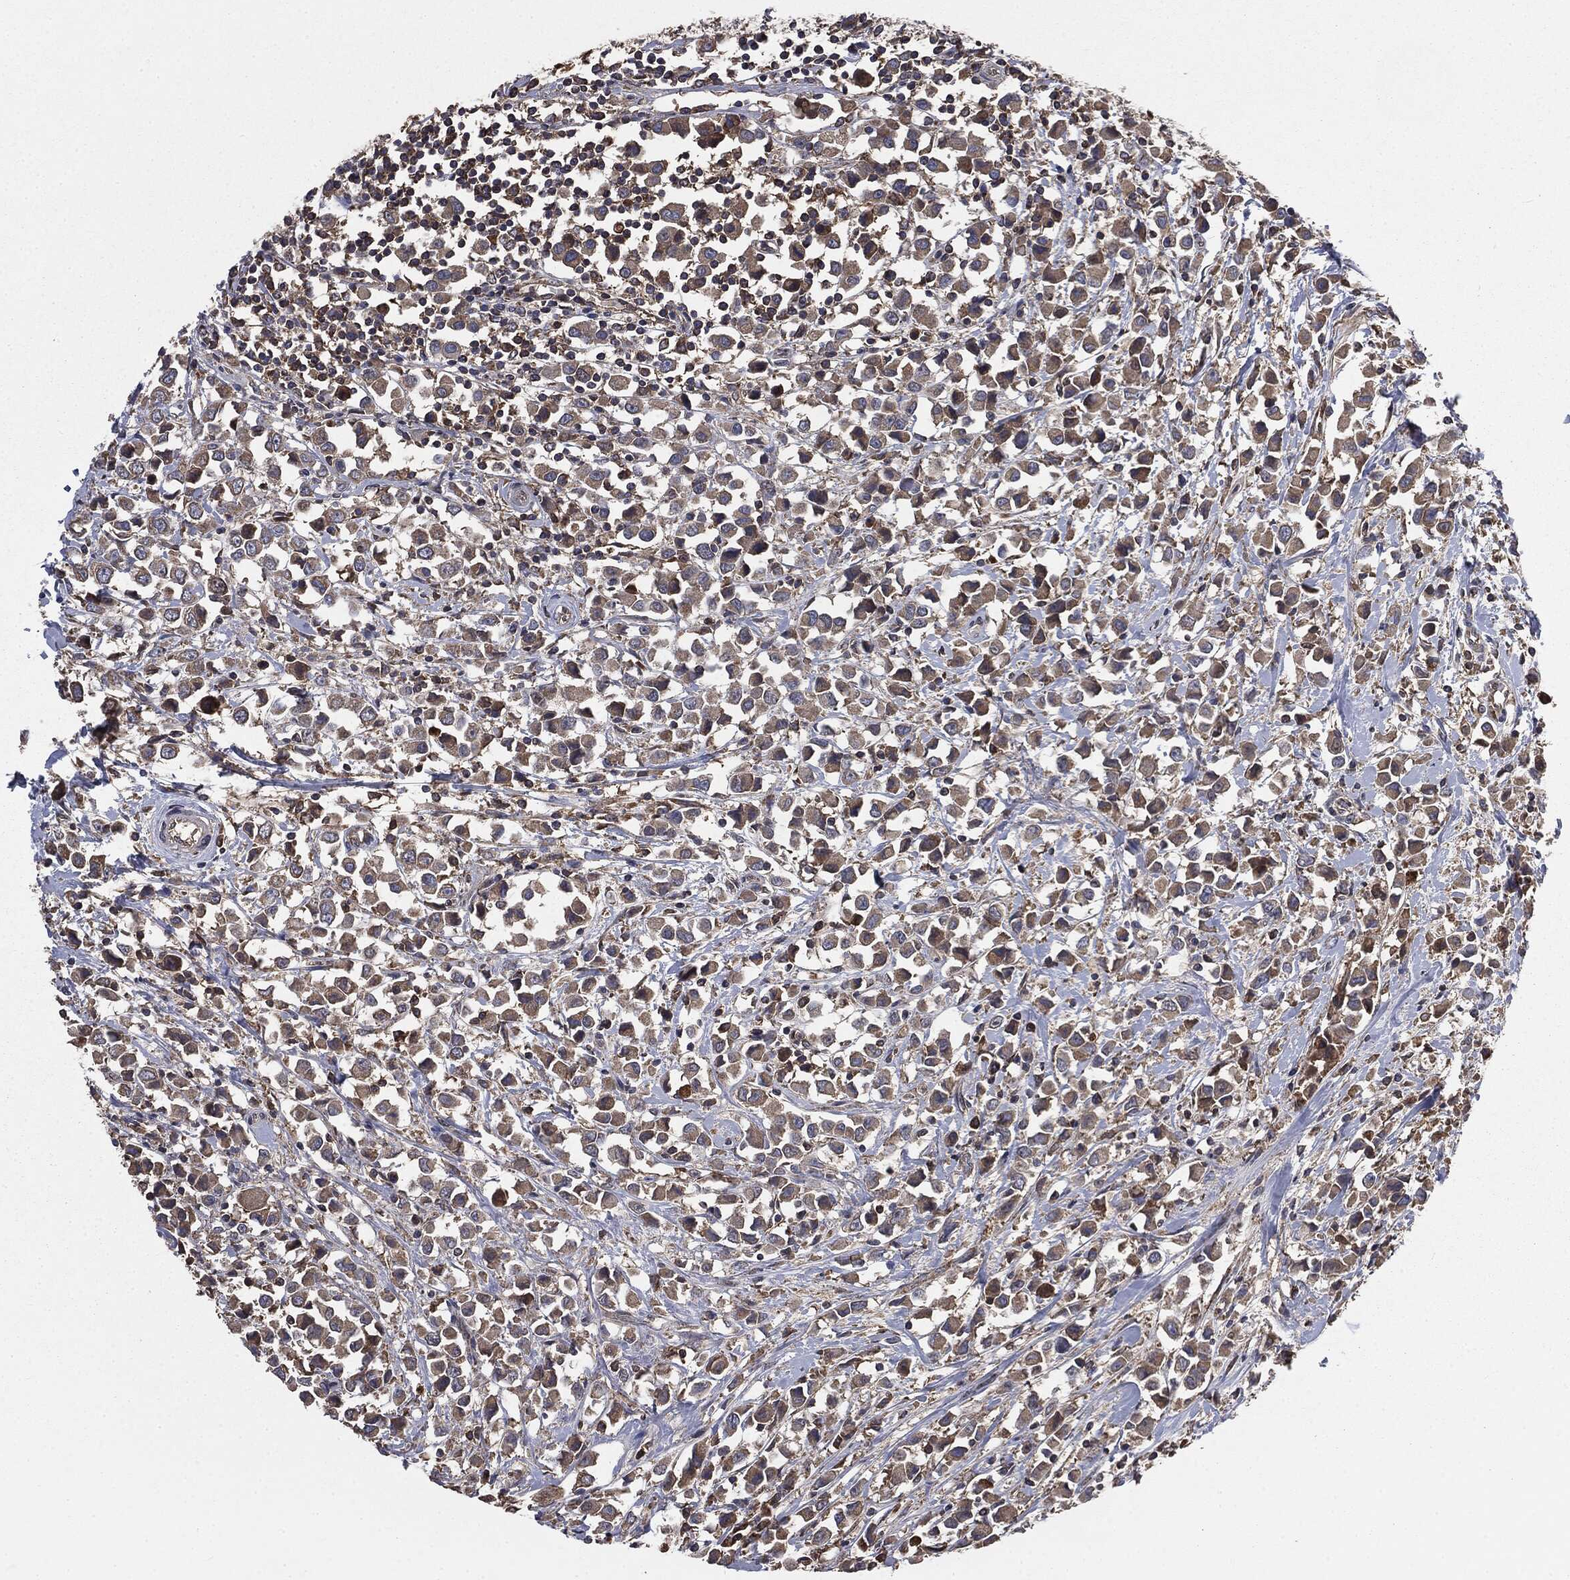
{"staining": {"intensity": "weak", "quantity": ">75%", "location": "cytoplasmic/membranous"}, "tissue": "breast cancer", "cell_type": "Tumor cells", "image_type": "cancer", "snomed": [{"axis": "morphology", "description": "Duct carcinoma"}, {"axis": "topography", "description": "Breast"}], "caption": "About >75% of tumor cells in human breast cancer (infiltrating ductal carcinoma) display weak cytoplasmic/membranous protein positivity as visualized by brown immunohistochemical staining.", "gene": "MAPK6", "patient": {"sex": "female", "age": 61}}